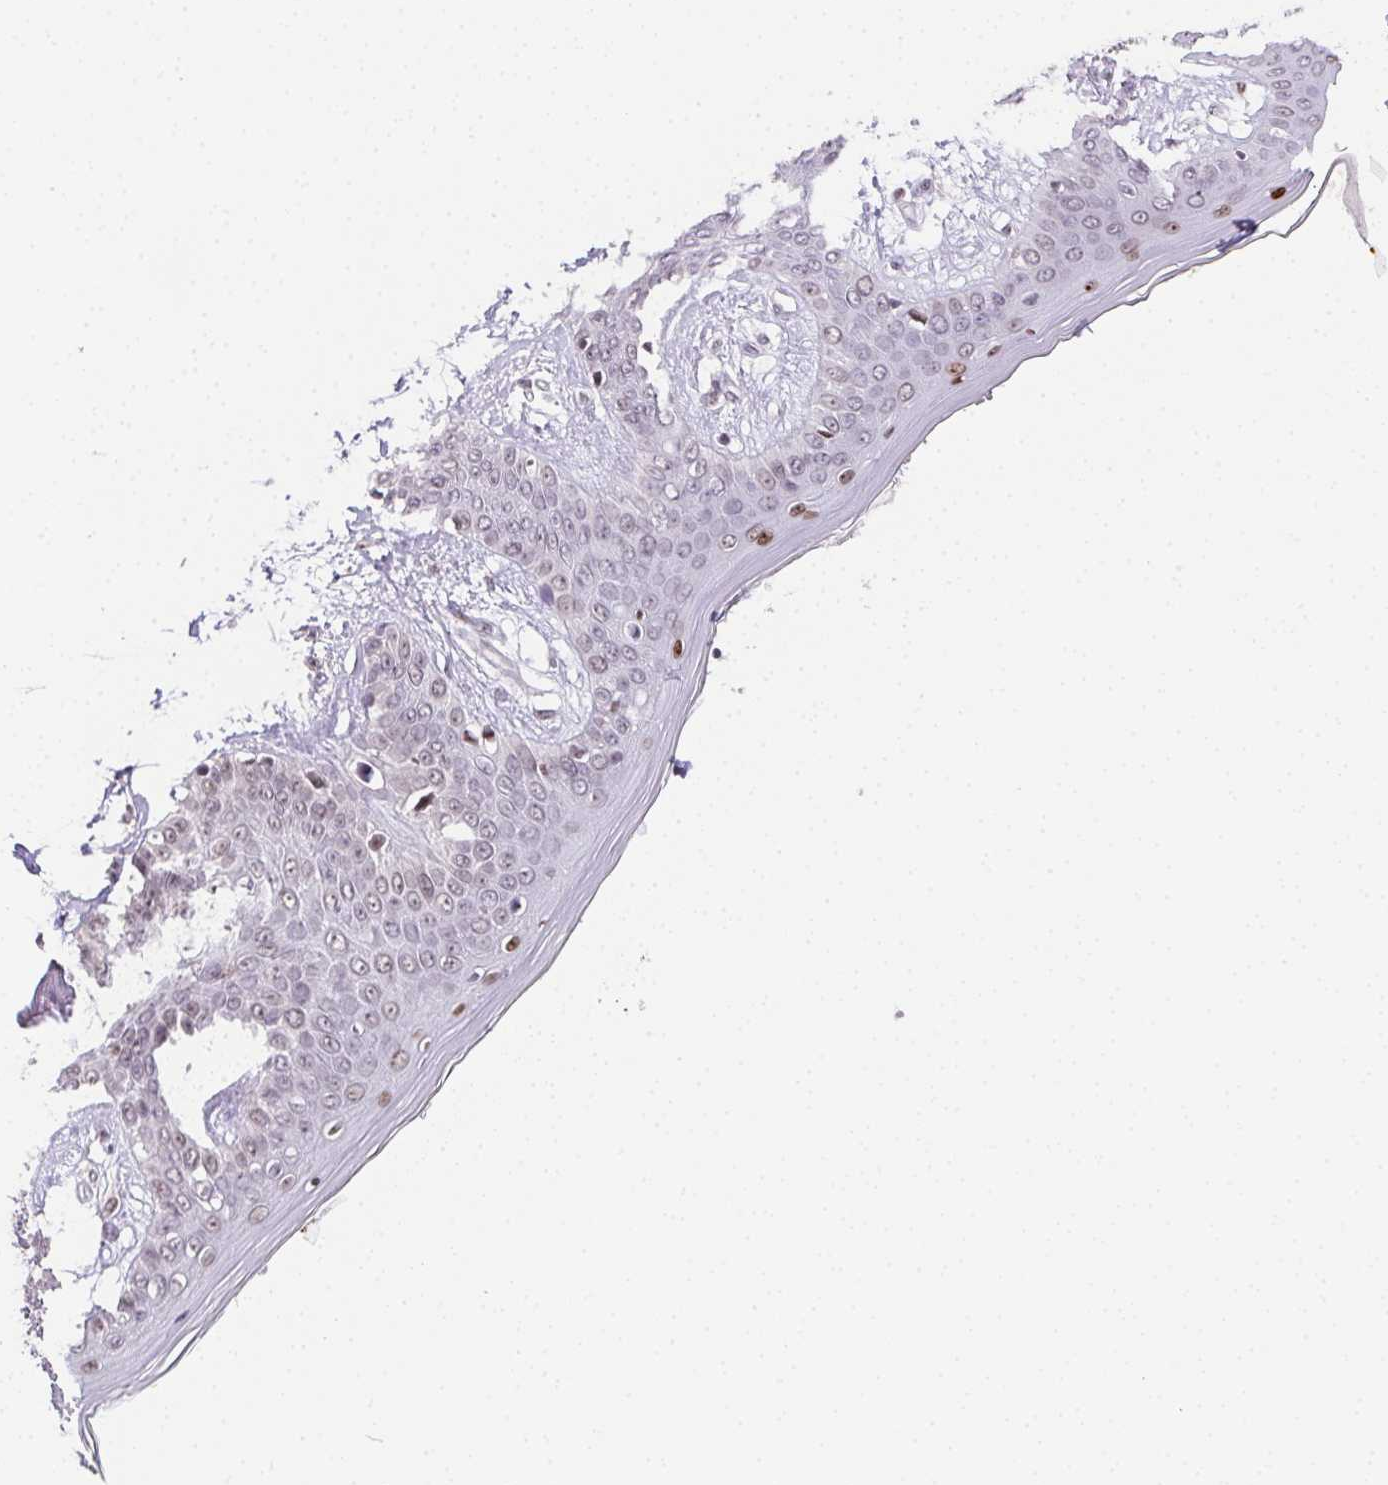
{"staining": {"intensity": "negative", "quantity": "none", "location": "none"}, "tissue": "skin", "cell_type": "Fibroblasts", "image_type": "normal", "snomed": [{"axis": "morphology", "description": "Normal tissue, NOS"}, {"axis": "topography", "description": "Skin"}], "caption": "A high-resolution image shows immunohistochemistry staining of normal skin, which reveals no significant expression in fibroblasts. Nuclei are stained in blue.", "gene": "ZNF800", "patient": {"sex": "female", "age": 34}}